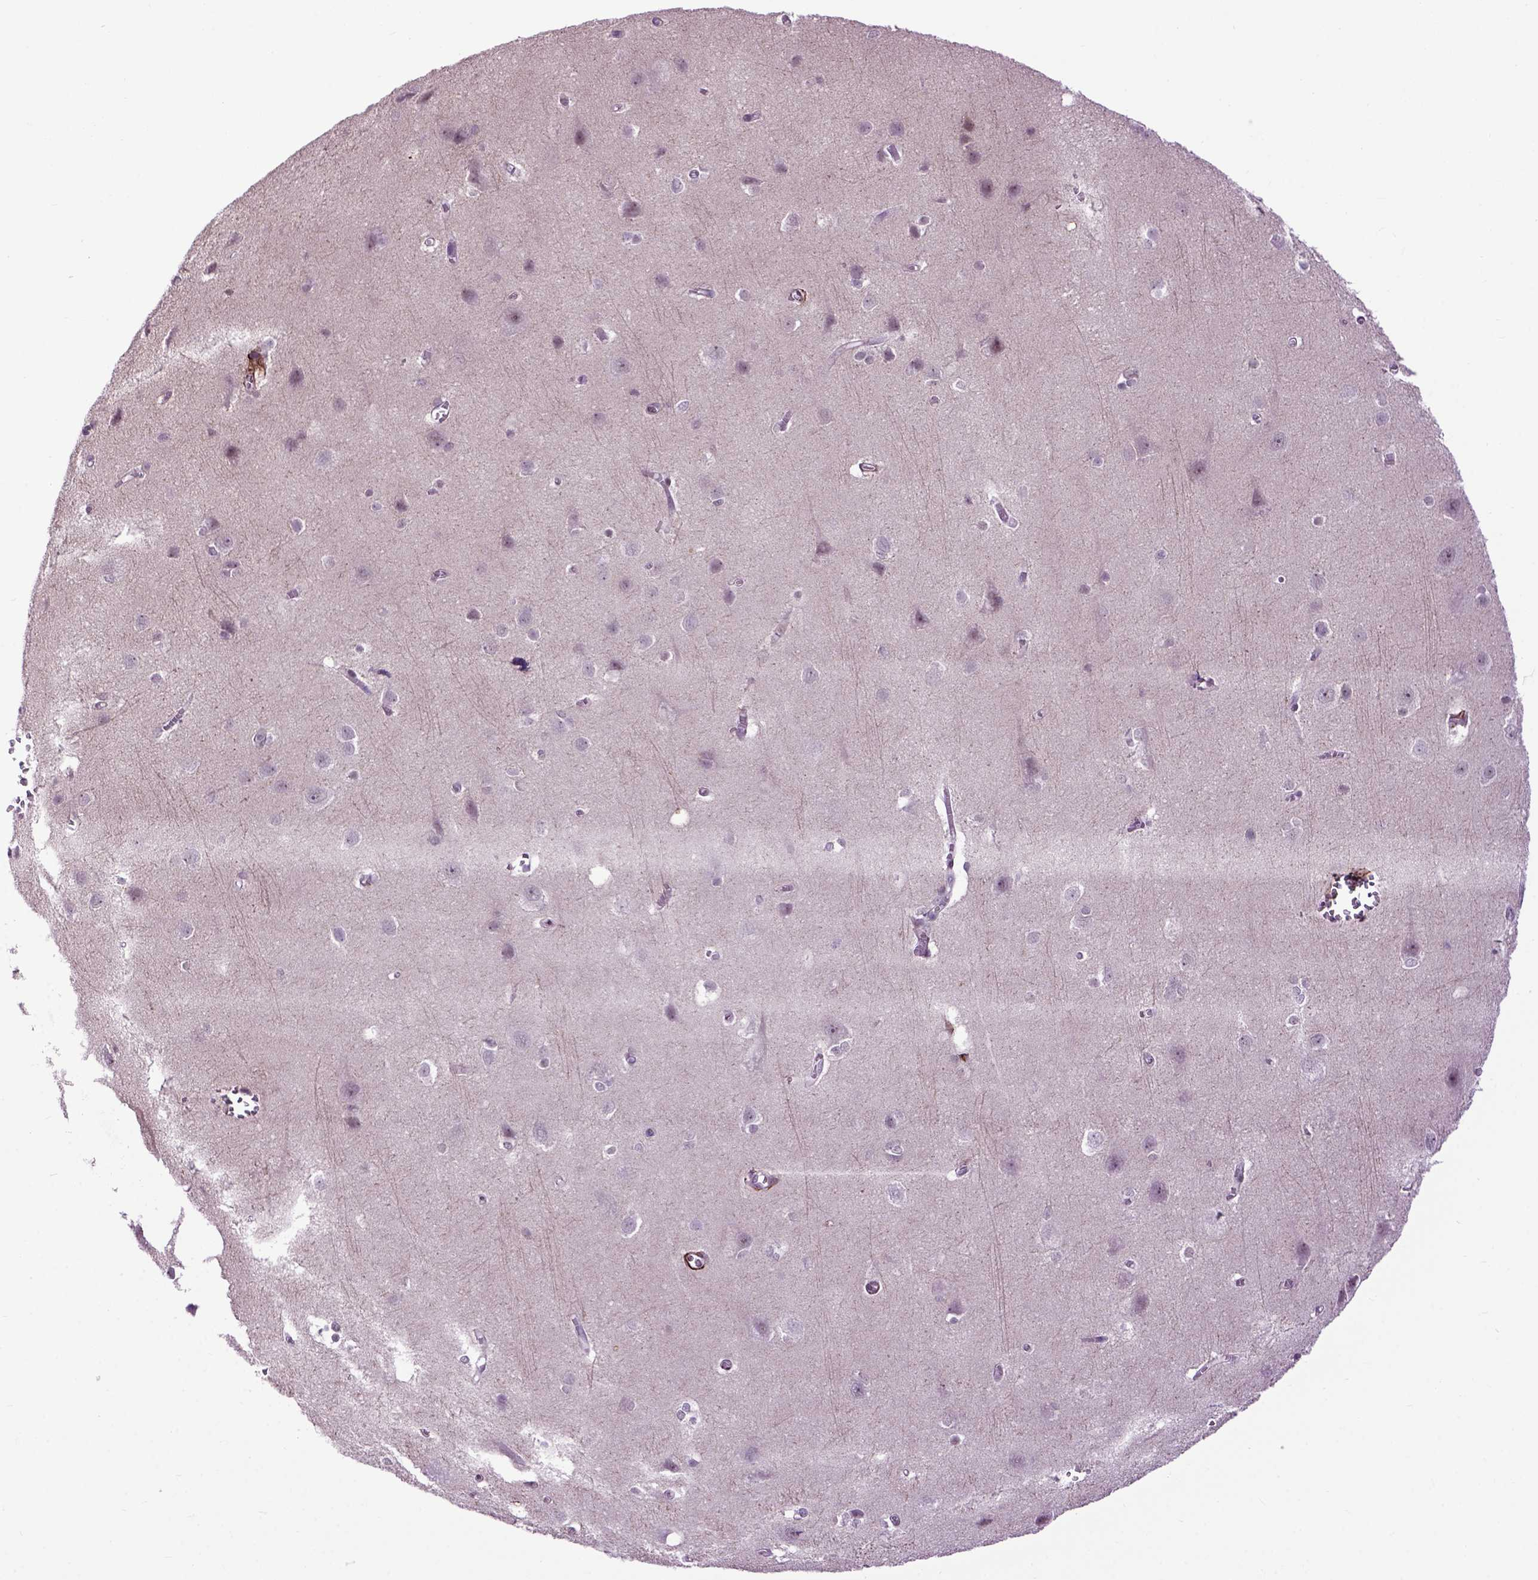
{"staining": {"intensity": "negative", "quantity": "none", "location": "none"}, "tissue": "cerebral cortex", "cell_type": "Endothelial cells", "image_type": "normal", "snomed": [{"axis": "morphology", "description": "Normal tissue, NOS"}, {"axis": "topography", "description": "Cerebral cortex"}], "caption": "Photomicrograph shows no significant protein staining in endothelial cells of unremarkable cerebral cortex.", "gene": "EMILIN3", "patient": {"sex": "male", "age": 37}}